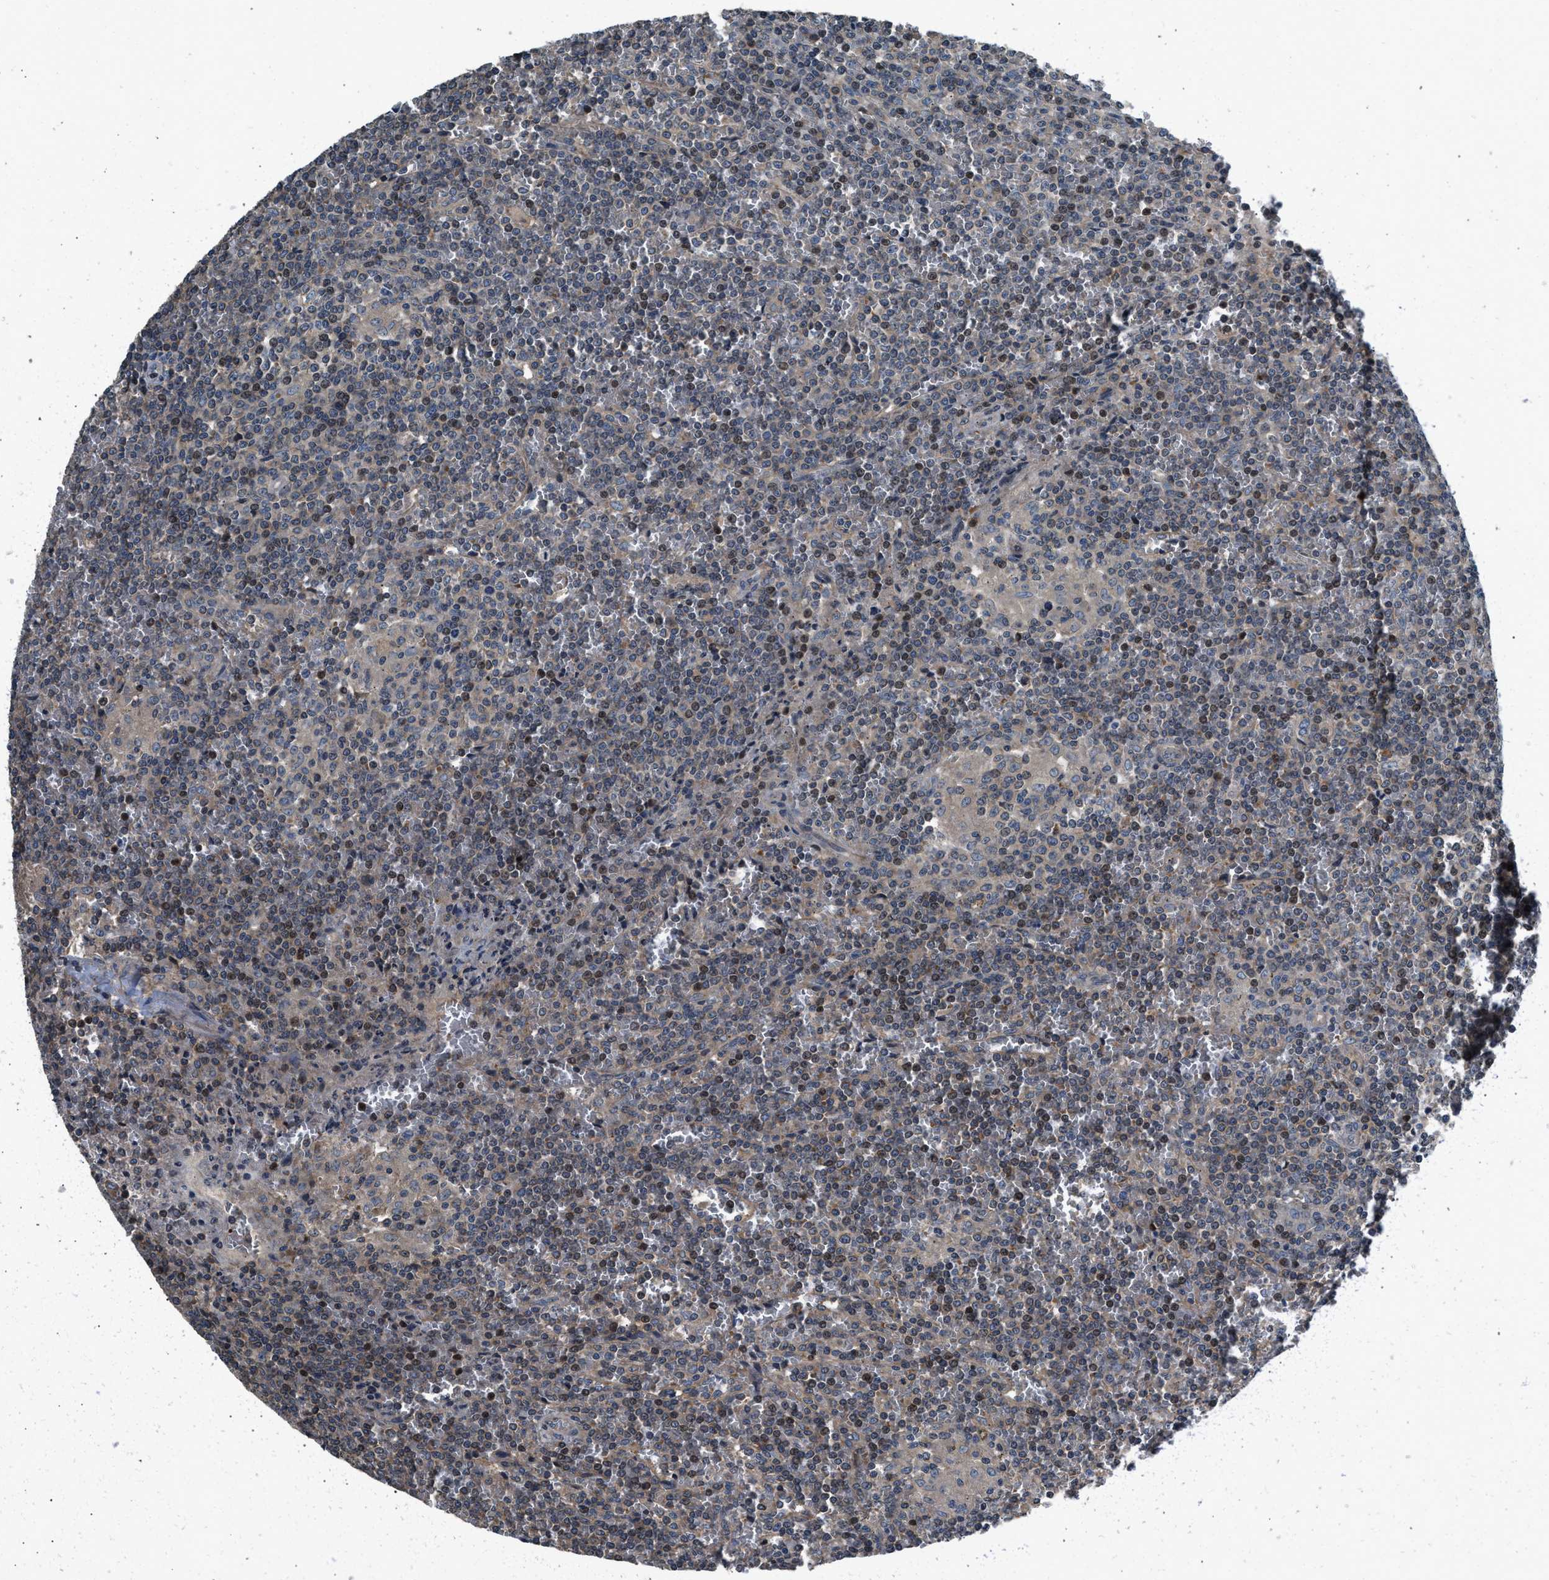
{"staining": {"intensity": "weak", "quantity": "25%-75%", "location": "cytoplasmic/membranous"}, "tissue": "lymphoma", "cell_type": "Tumor cells", "image_type": "cancer", "snomed": [{"axis": "morphology", "description": "Malignant lymphoma, non-Hodgkin's type, Low grade"}, {"axis": "topography", "description": "Spleen"}], "caption": "This image displays immunohistochemistry staining of malignant lymphoma, non-Hodgkin's type (low-grade), with low weak cytoplasmic/membranous positivity in approximately 25%-75% of tumor cells.", "gene": "IL3RA", "patient": {"sex": "female", "age": 19}}